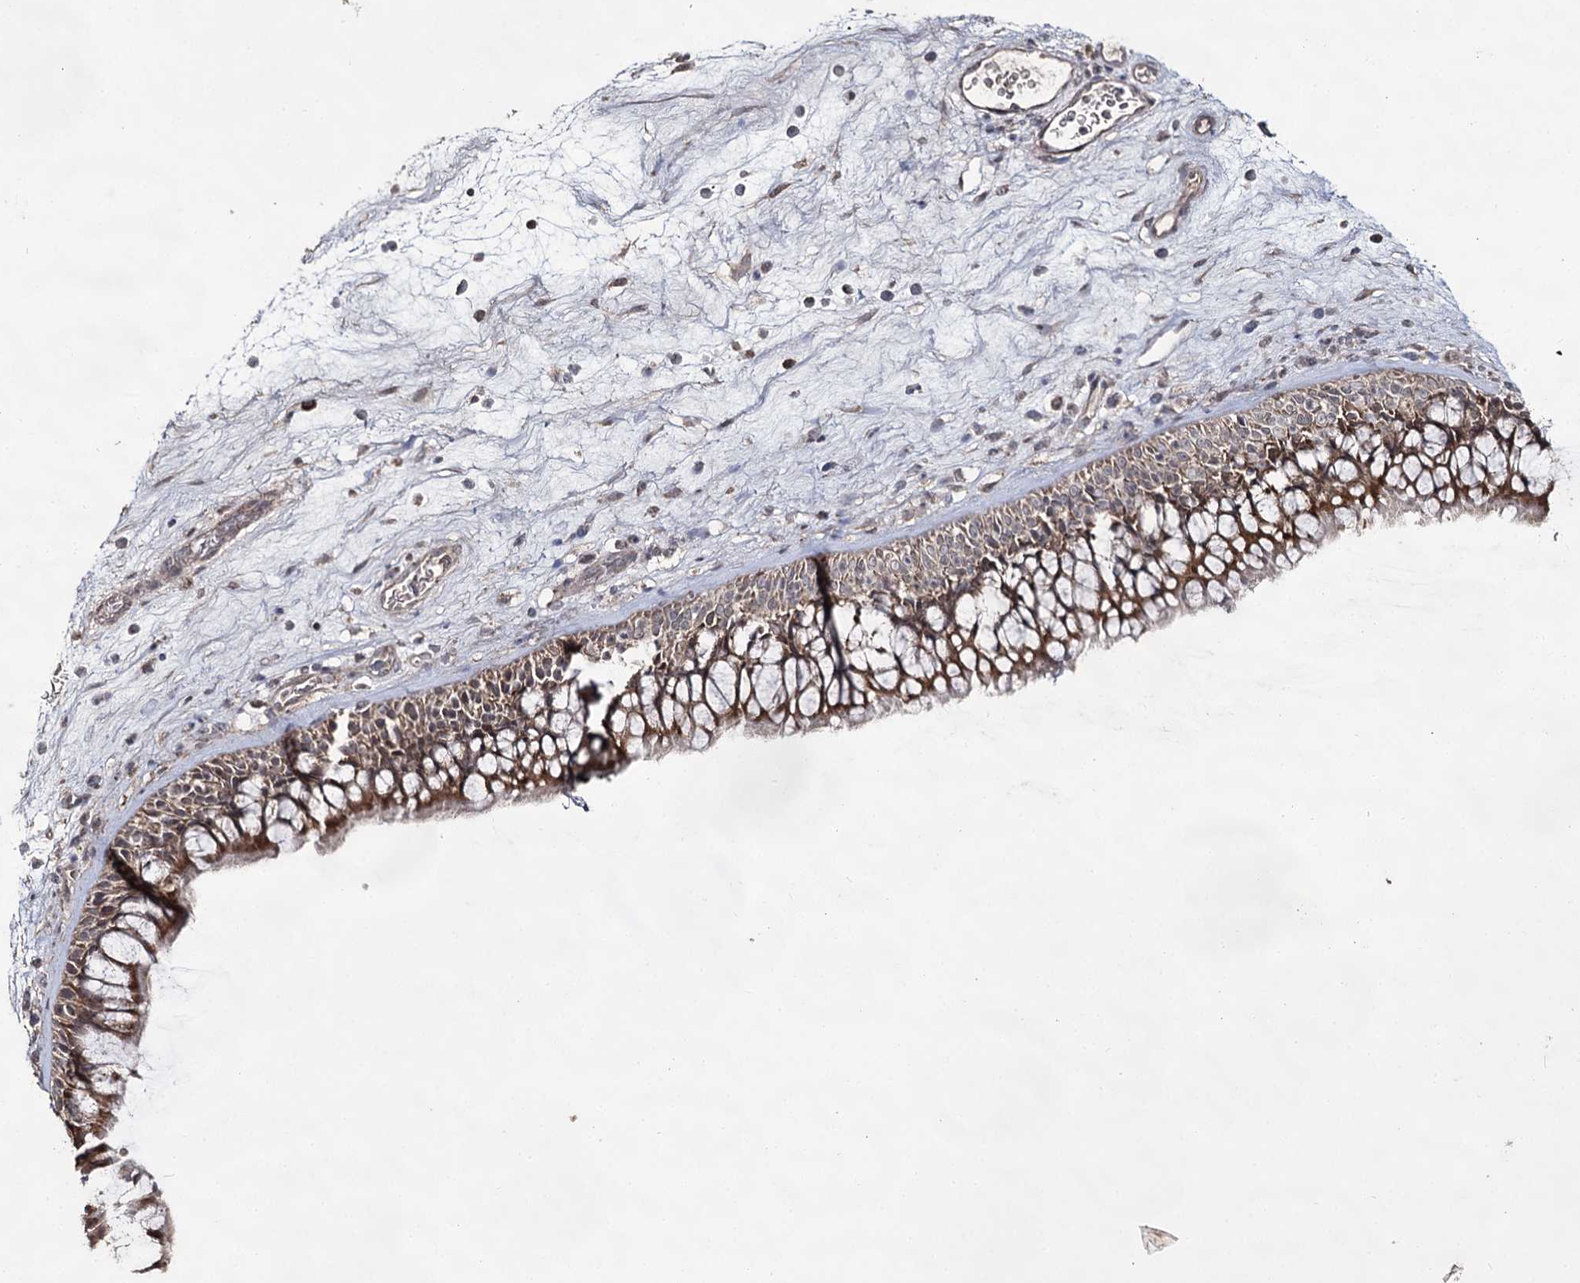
{"staining": {"intensity": "moderate", "quantity": ">75%", "location": "cytoplasmic/membranous"}, "tissue": "nasopharynx", "cell_type": "Respiratory epithelial cells", "image_type": "normal", "snomed": [{"axis": "morphology", "description": "Normal tissue, NOS"}, {"axis": "morphology", "description": "Inflammation, NOS"}, {"axis": "morphology", "description": "Malignant melanoma, Metastatic site"}, {"axis": "topography", "description": "Nasopharynx"}], "caption": "The immunohistochemical stain highlights moderate cytoplasmic/membranous expression in respiratory epithelial cells of unremarkable nasopharynx.", "gene": "ACTR6", "patient": {"sex": "male", "age": 70}}